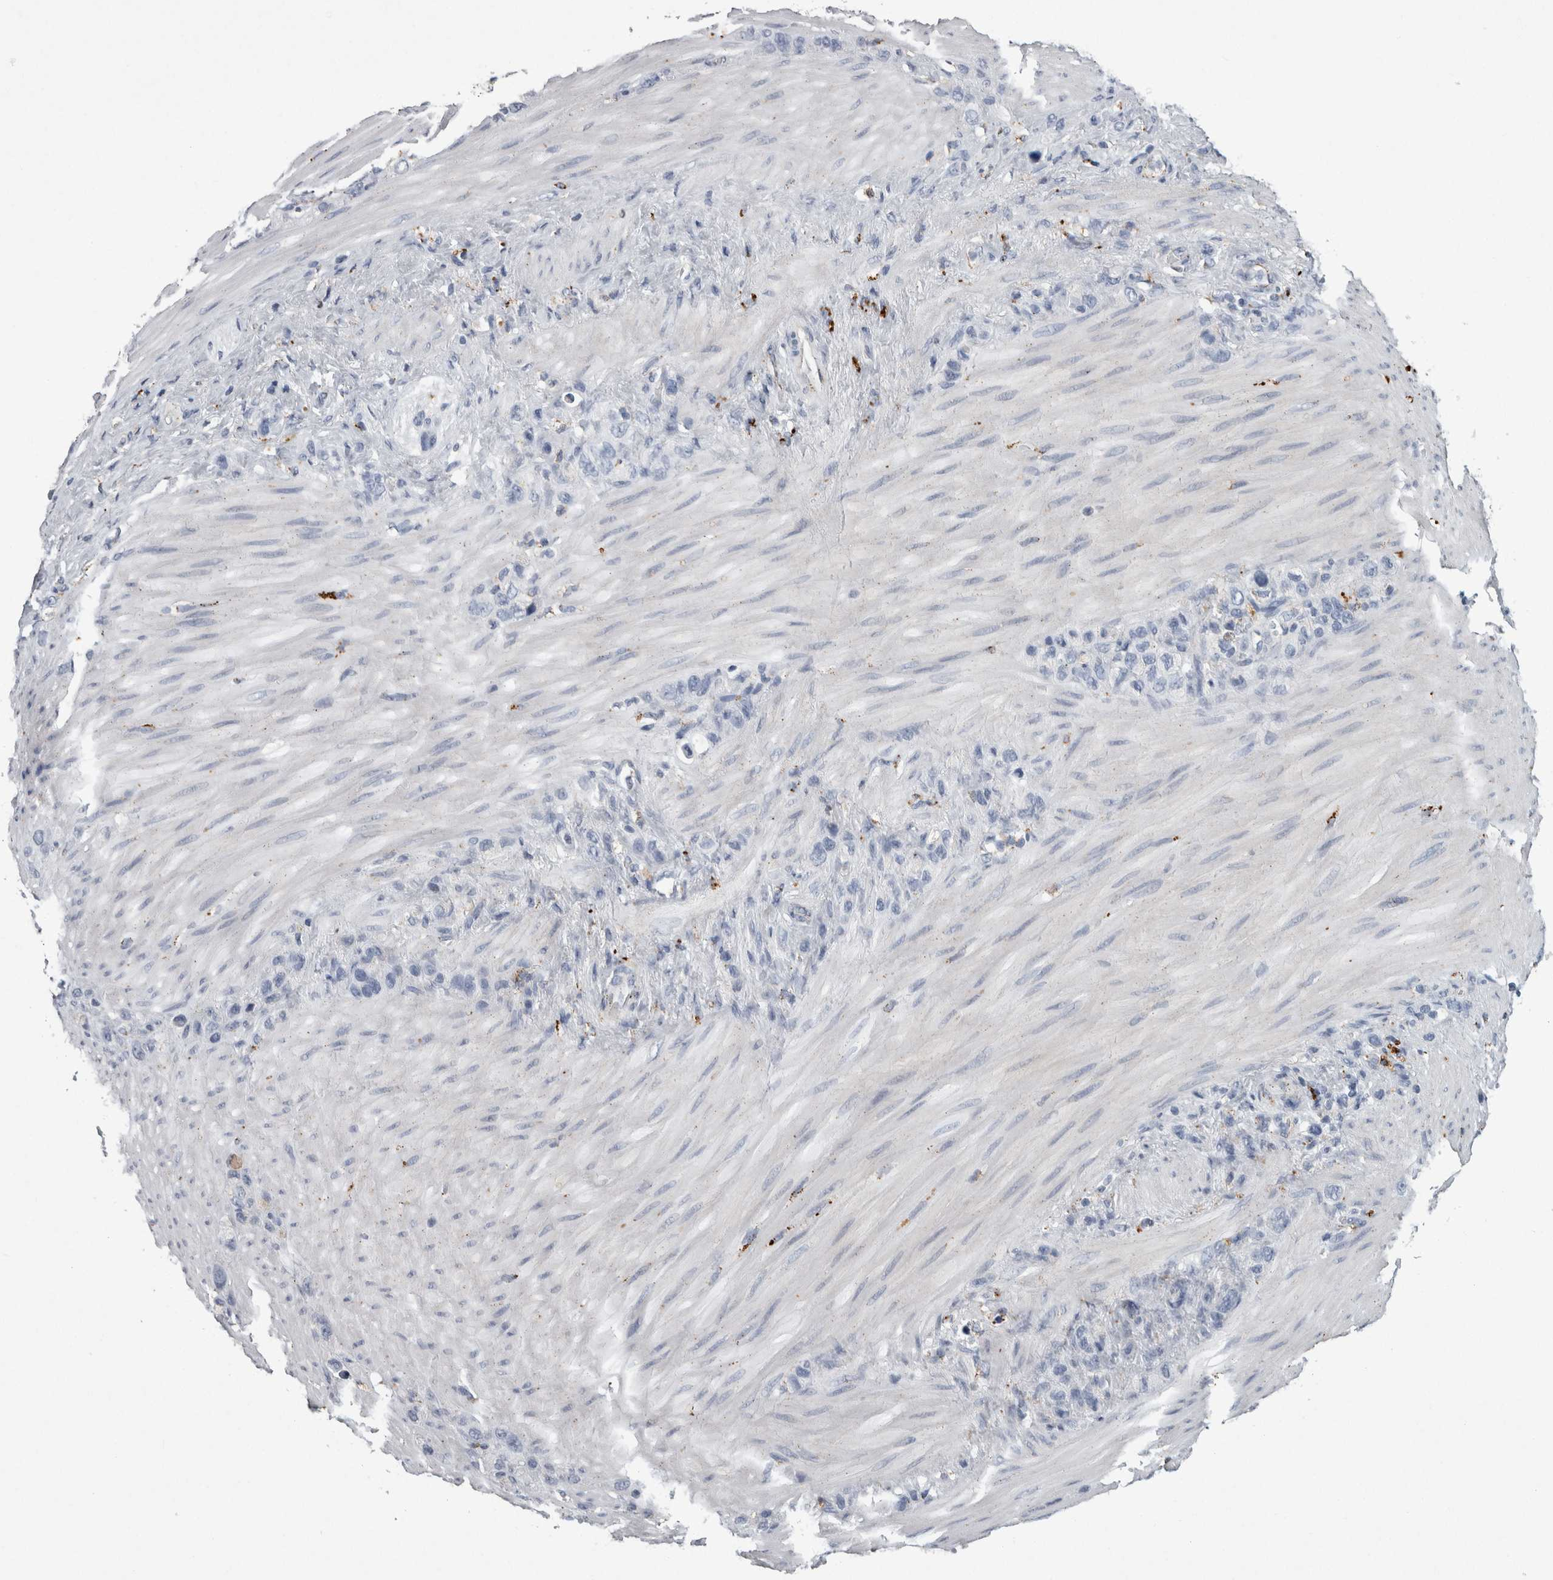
{"staining": {"intensity": "negative", "quantity": "none", "location": "none"}, "tissue": "stomach cancer", "cell_type": "Tumor cells", "image_type": "cancer", "snomed": [{"axis": "morphology", "description": "Adenocarcinoma, NOS"}, {"axis": "morphology", "description": "Adenocarcinoma, High grade"}, {"axis": "topography", "description": "Stomach, upper"}, {"axis": "topography", "description": "Stomach, lower"}], "caption": "Human stomach adenocarcinoma (high-grade) stained for a protein using immunohistochemistry (IHC) reveals no expression in tumor cells.", "gene": "DPP7", "patient": {"sex": "female", "age": 65}}